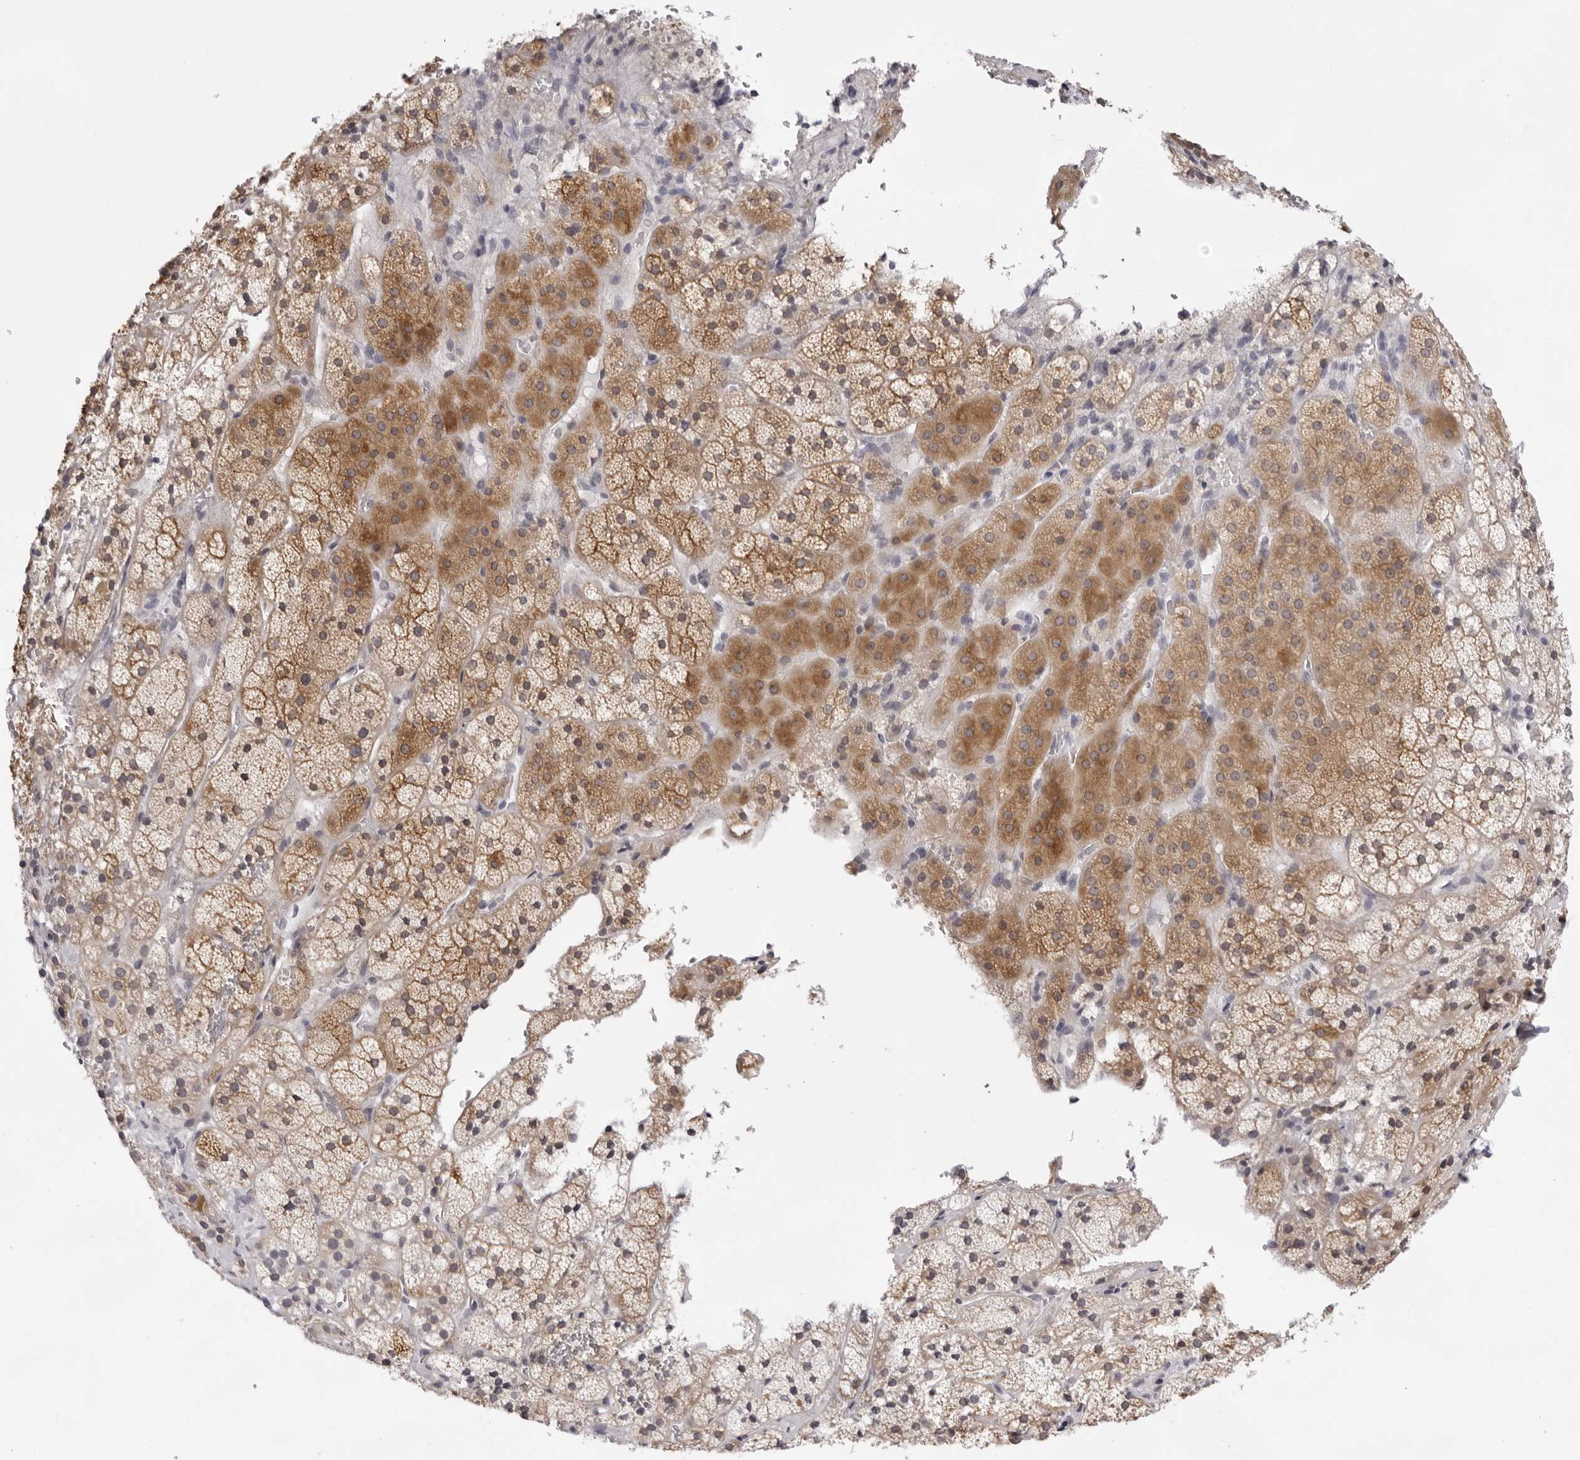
{"staining": {"intensity": "moderate", "quantity": ">75%", "location": "cytoplasmic/membranous"}, "tissue": "adrenal gland", "cell_type": "Glandular cells", "image_type": "normal", "snomed": [{"axis": "morphology", "description": "Normal tissue, NOS"}, {"axis": "topography", "description": "Adrenal gland"}], "caption": "Immunohistochemistry (DAB (3,3'-diaminobenzidine)) staining of normal human adrenal gland demonstrates moderate cytoplasmic/membranous protein positivity in approximately >75% of glandular cells.", "gene": "SMIM2", "patient": {"sex": "female", "age": 44}}